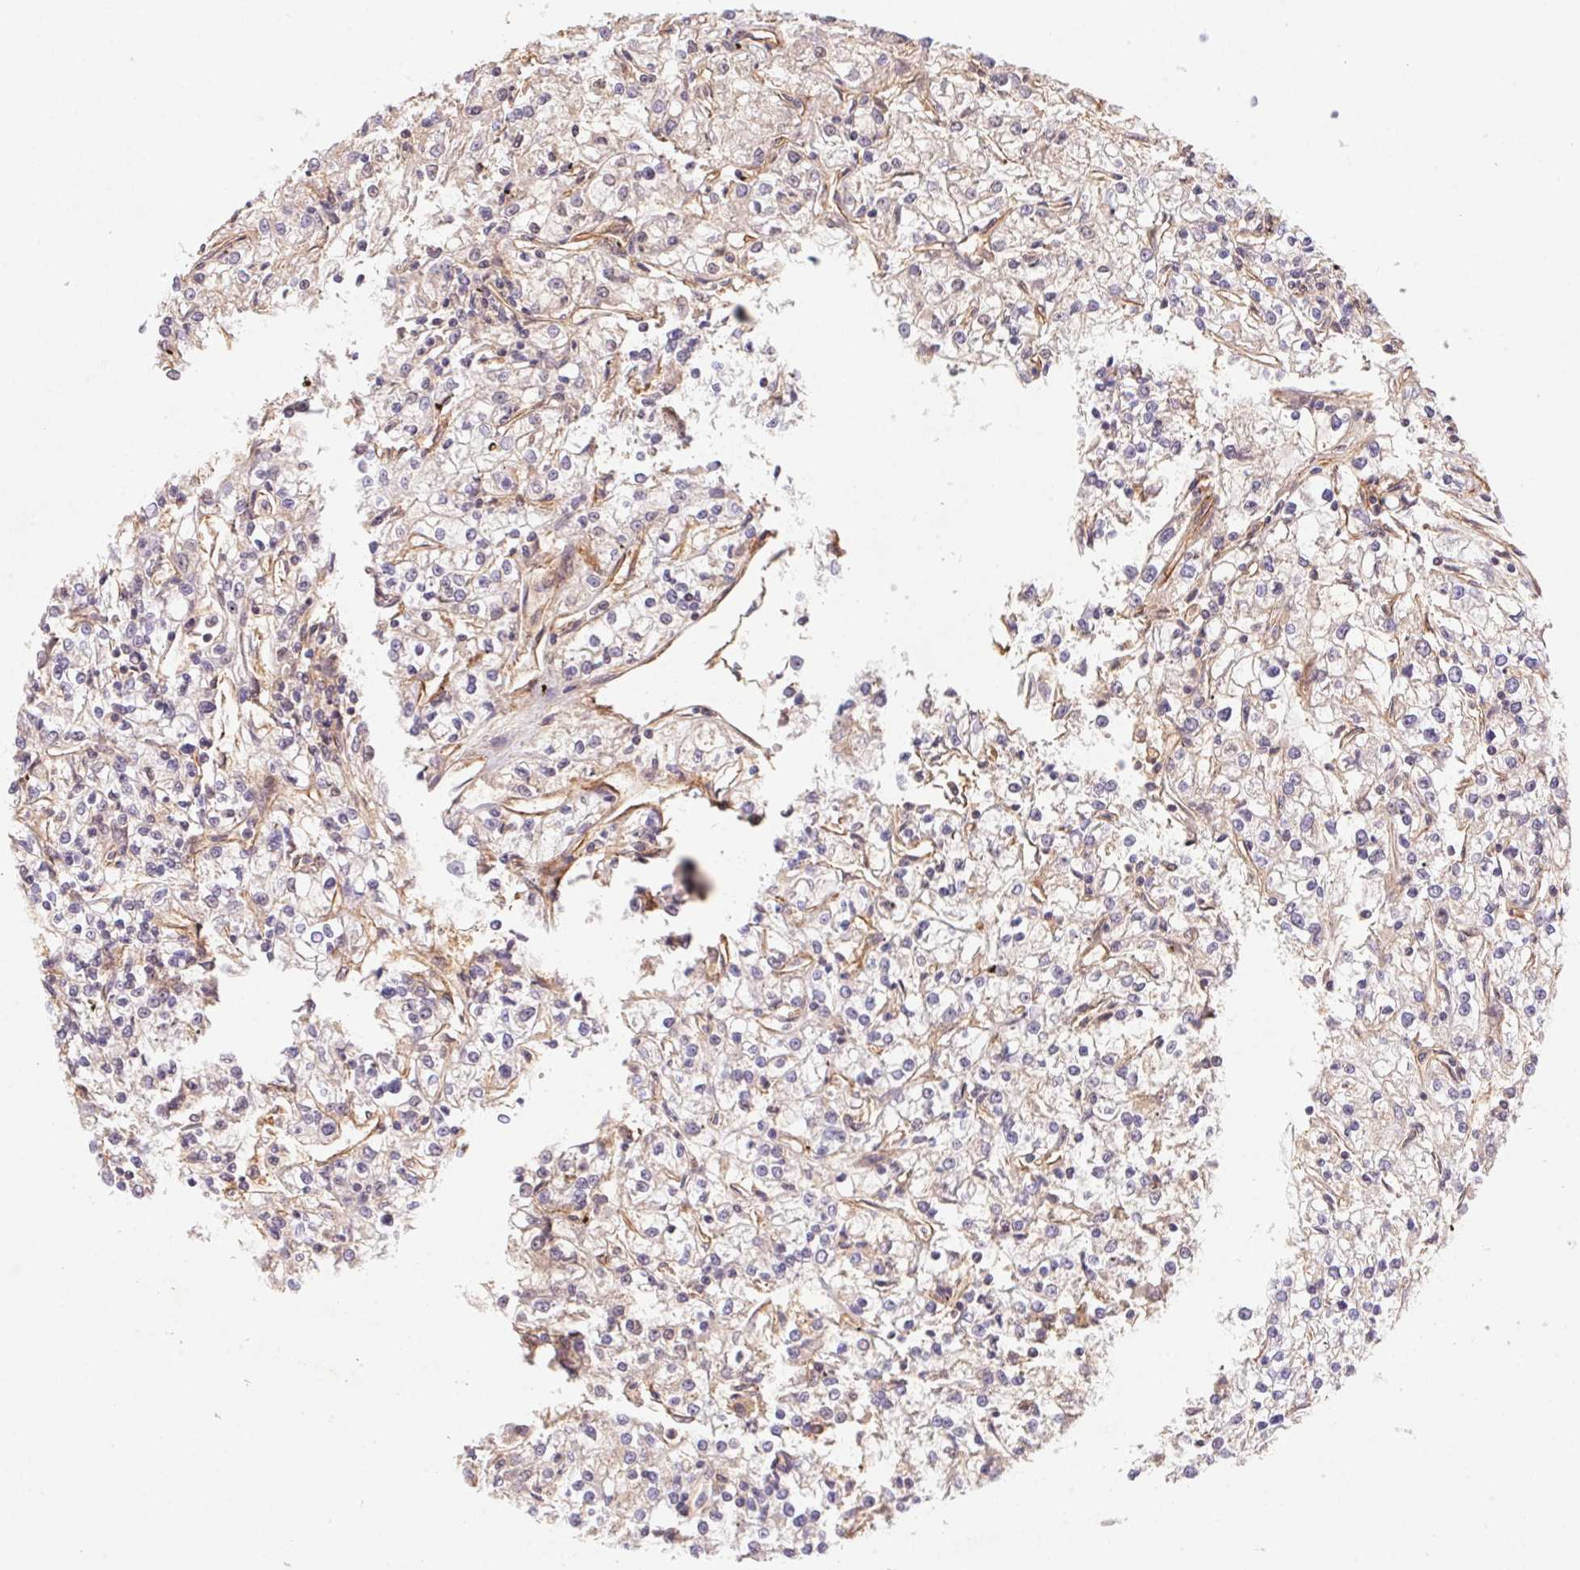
{"staining": {"intensity": "negative", "quantity": "none", "location": "none"}, "tissue": "renal cancer", "cell_type": "Tumor cells", "image_type": "cancer", "snomed": [{"axis": "morphology", "description": "Adenocarcinoma, NOS"}, {"axis": "topography", "description": "Kidney"}], "caption": "Photomicrograph shows no significant protein positivity in tumor cells of renal adenocarcinoma. (Brightfield microscopy of DAB IHC at high magnification).", "gene": "SLC52A2", "patient": {"sex": "female", "age": 59}}